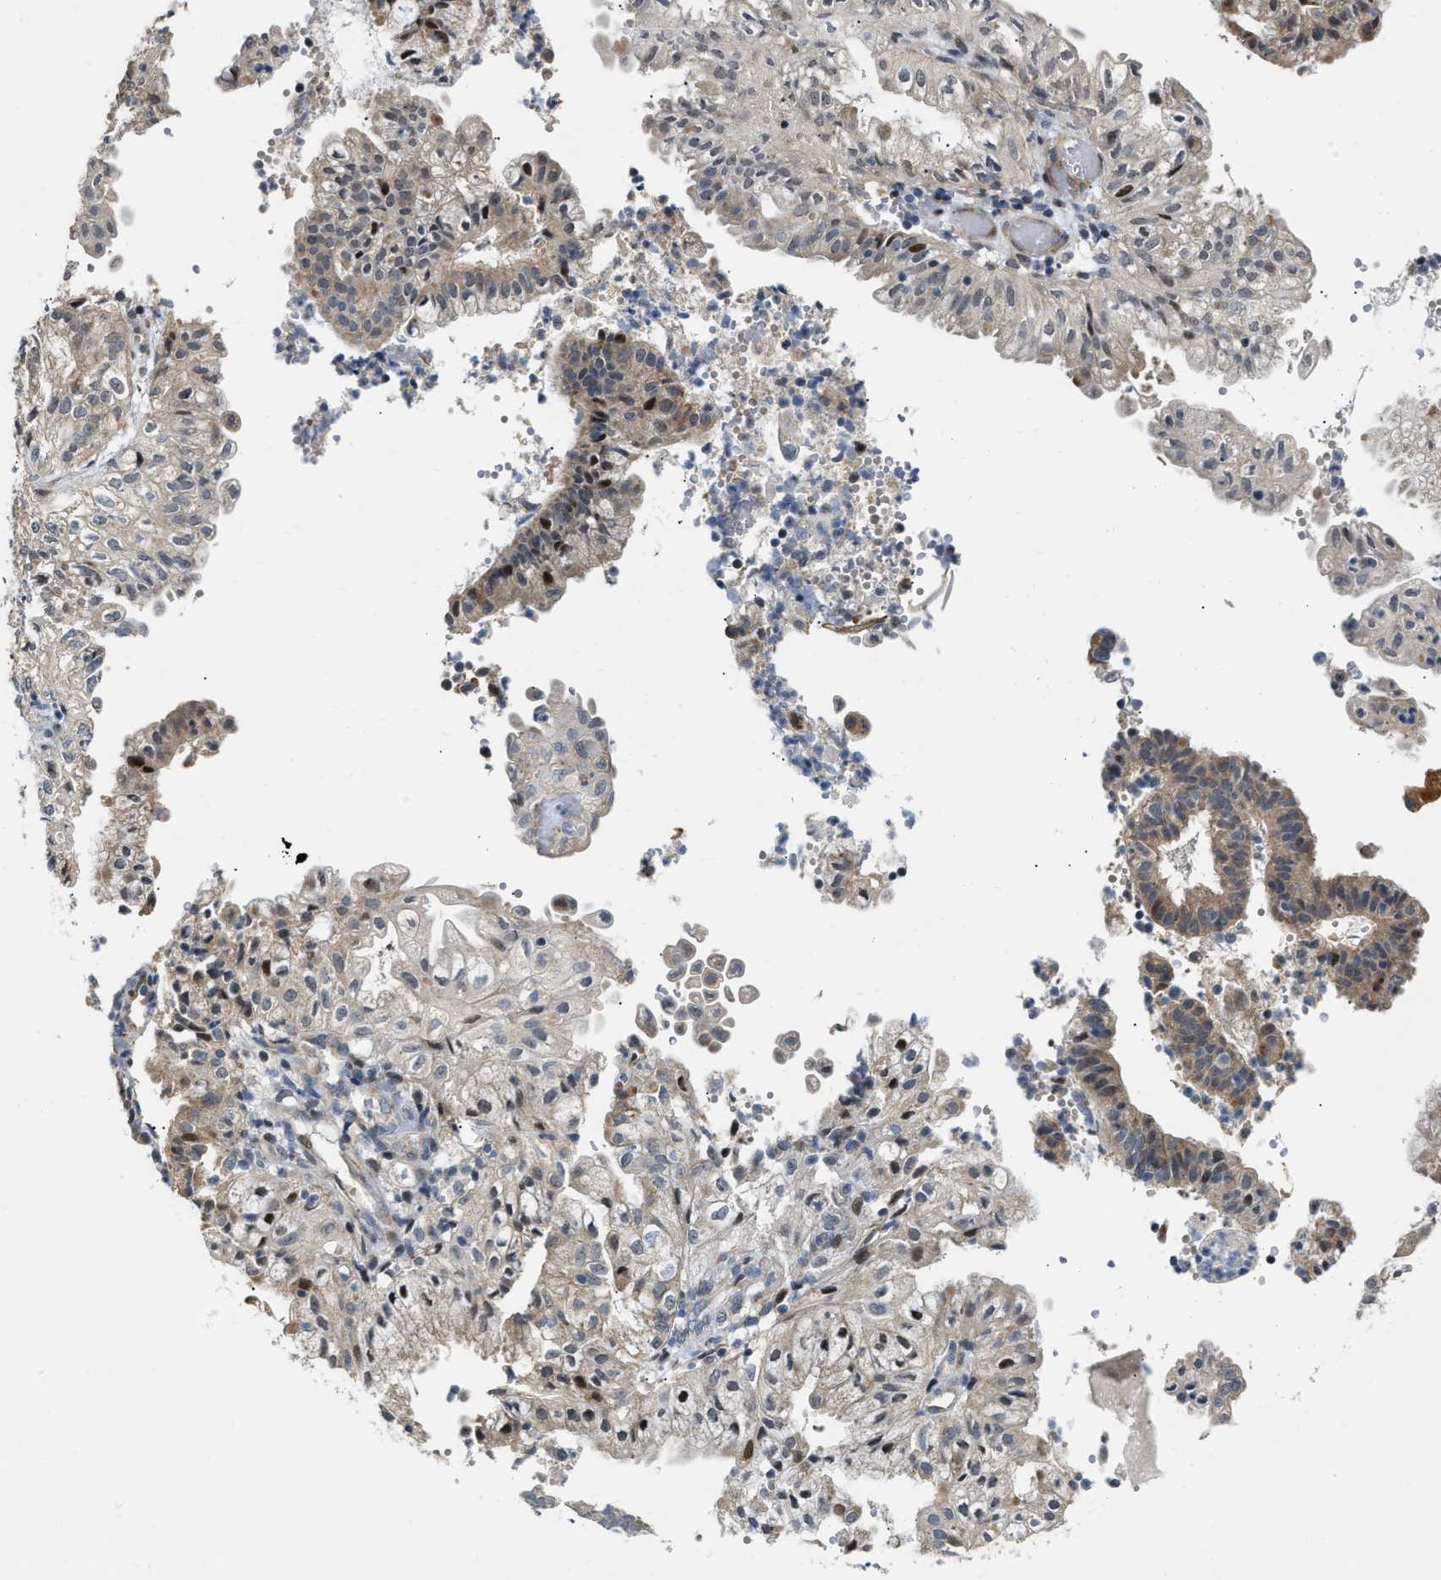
{"staining": {"intensity": "weak", "quantity": "25%-75%", "location": "cytoplasmic/membranous"}, "tissue": "endometrial cancer", "cell_type": "Tumor cells", "image_type": "cancer", "snomed": [{"axis": "morphology", "description": "Adenocarcinoma, NOS"}, {"axis": "topography", "description": "Endometrium"}], "caption": "A histopathology image of human endometrial adenocarcinoma stained for a protein shows weak cytoplasmic/membranous brown staining in tumor cells.", "gene": "DEPTOR", "patient": {"sex": "female", "age": 55}}